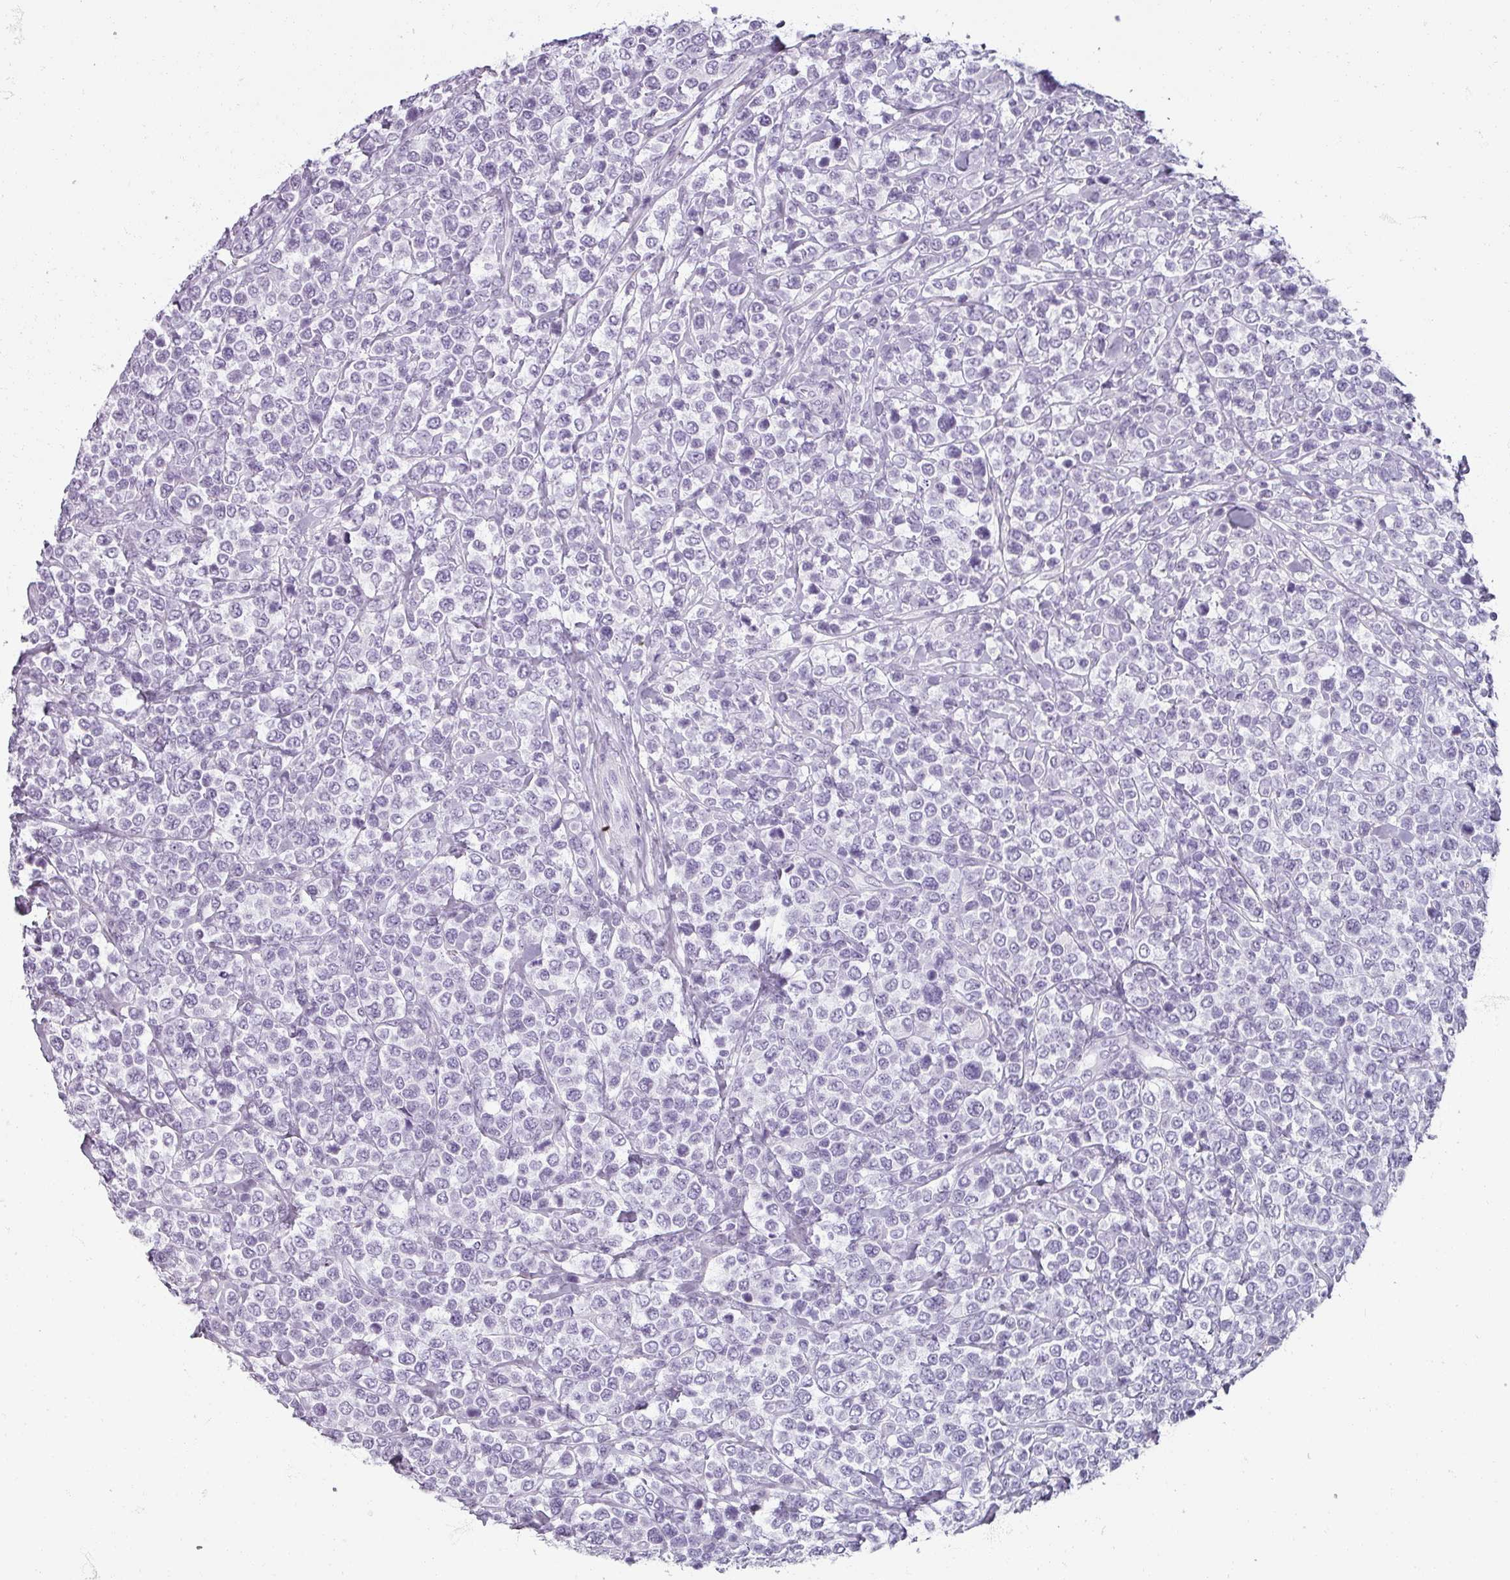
{"staining": {"intensity": "negative", "quantity": "none", "location": "none"}, "tissue": "lymphoma", "cell_type": "Tumor cells", "image_type": "cancer", "snomed": [{"axis": "morphology", "description": "Malignant lymphoma, non-Hodgkin's type, Low grade"}, {"axis": "topography", "description": "Lymph node"}], "caption": "A micrograph of human low-grade malignant lymphoma, non-Hodgkin's type is negative for staining in tumor cells.", "gene": "REG3G", "patient": {"sex": "male", "age": 60}}